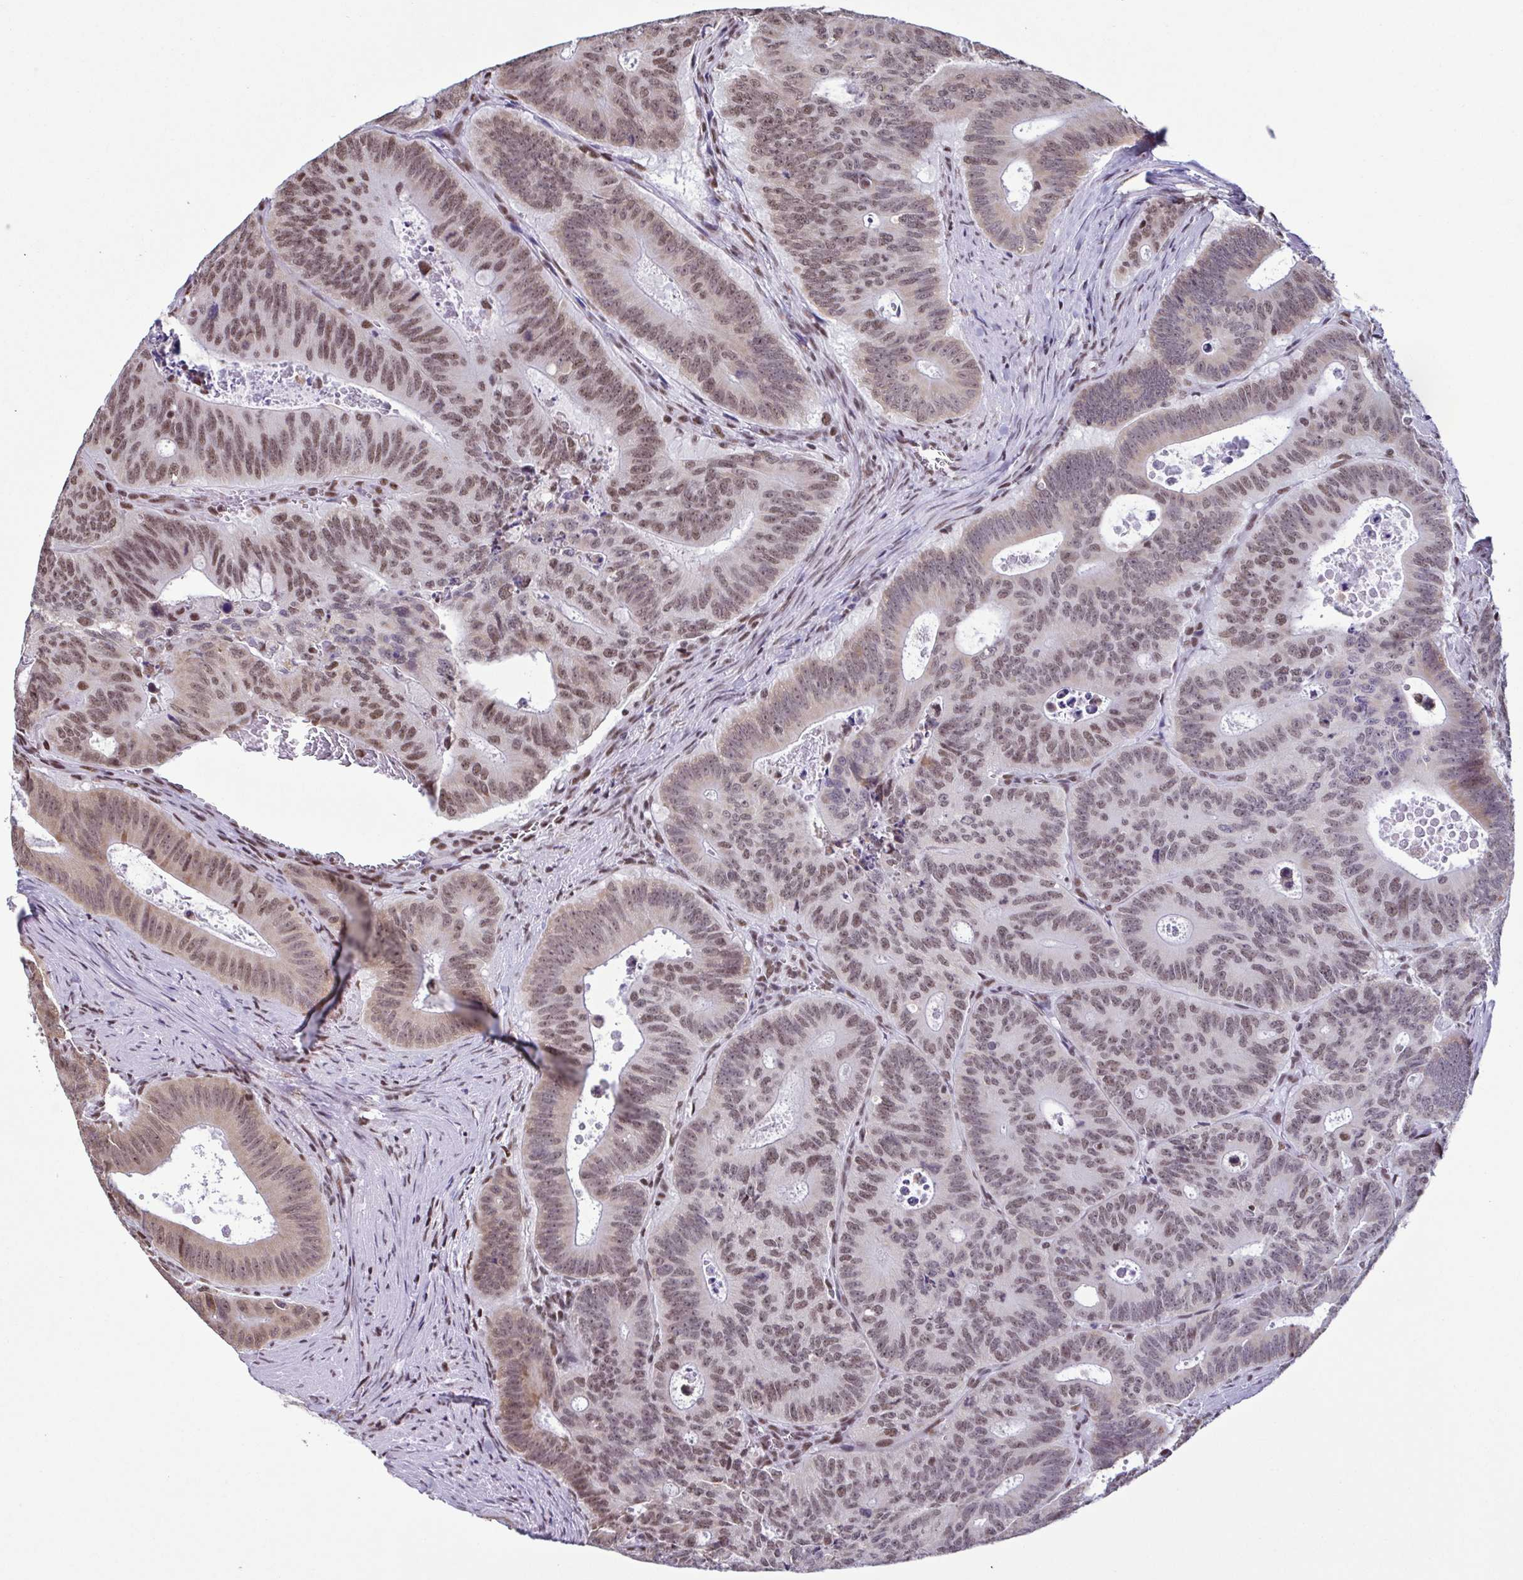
{"staining": {"intensity": "moderate", "quantity": ">75%", "location": "nuclear"}, "tissue": "colorectal cancer", "cell_type": "Tumor cells", "image_type": "cancer", "snomed": [{"axis": "morphology", "description": "Adenocarcinoma, NOS"}, {"axis": "topography", "description": "Colon"}], "caption": "This is an image of immunohistochemistry (IHC) staining of colorectal cancer (adenocarcinoma), which shows moderate staining in the nuclear of tumor cells.", "gene": "TIMM21", "patient": {"sex": "male", "age": 62}}